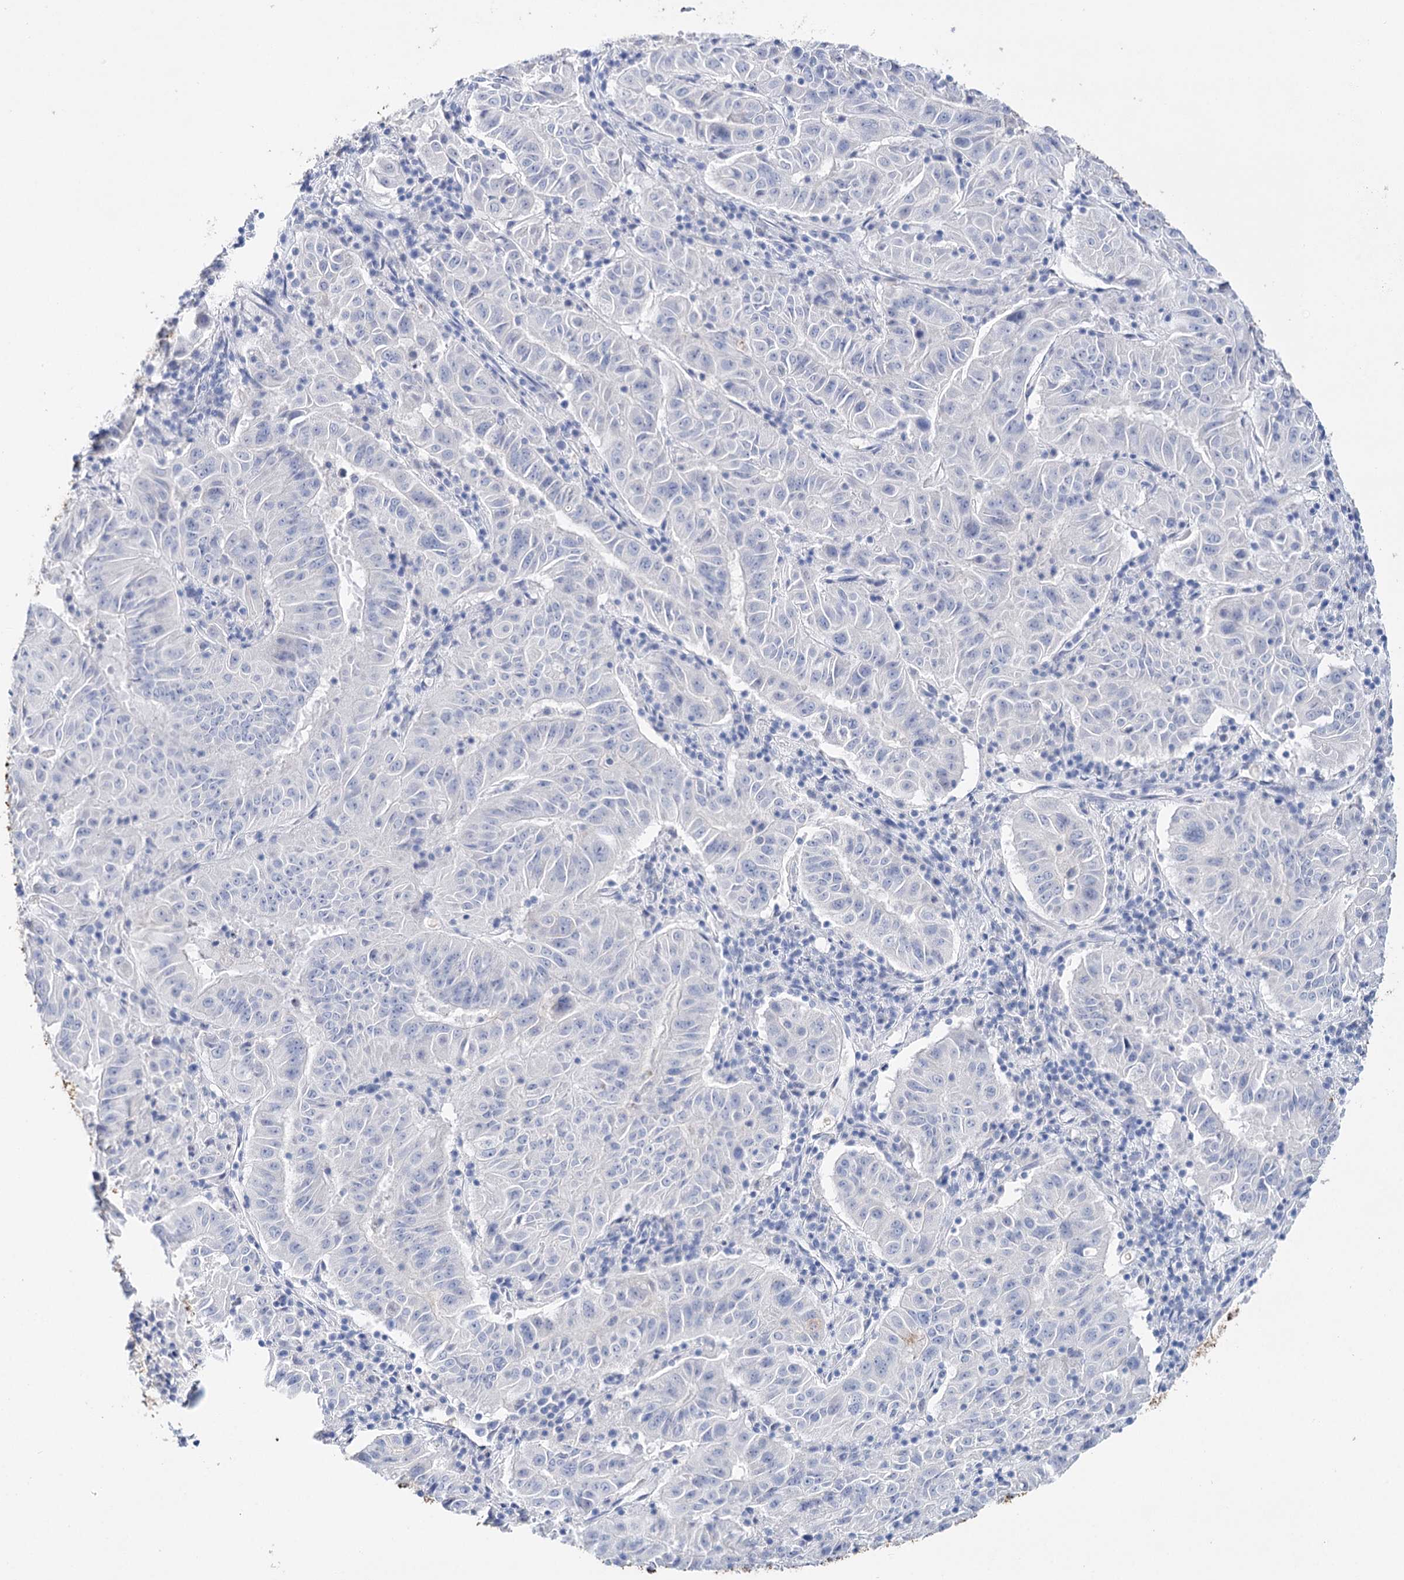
{"staining": {"intensity": "negative", "quantity": "none", "location": "none"}, "tissue": "pancreatic cancer", "cell_type": "Tumor cells", "image_type": "cancer", "snomed": [{"axis": "morphology", "description": "Adenocarcinoma, NOS"}, {"axis": "topography", "description": "Pancreas"}], "caption": "A photomicrograph of human adenocarcinoma (pancreatic) is negative for staining in tumor cells. (Brightfield microscopy of DAB immunohistochemistry (IHC) at high magnification).", "gene": "CEACAM8", "patient": {"sex": "male", "age": 63}}